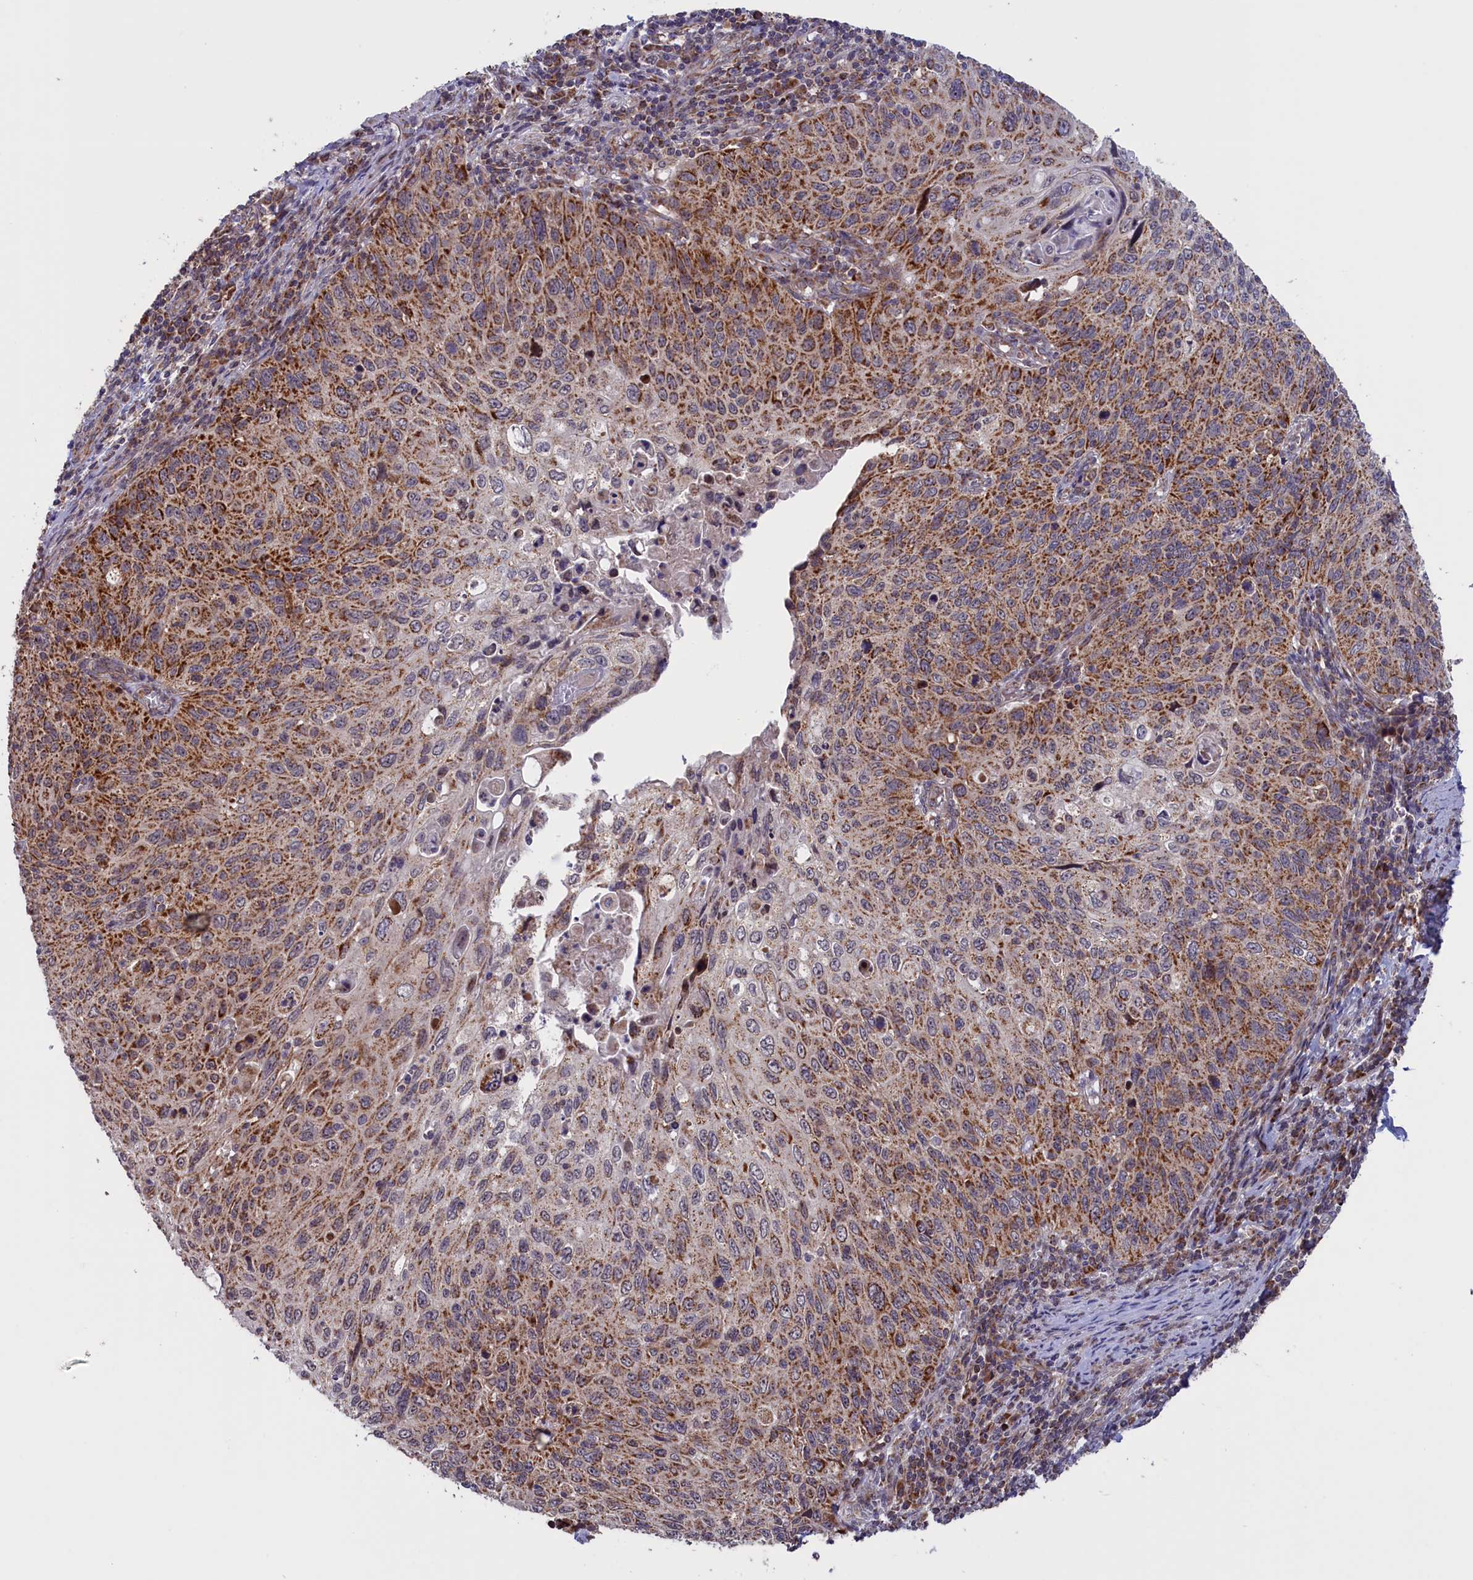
{"staining": {"intensity": "moderate", "quantity": "25%-75%", "location": "cytoplasmic/membranous"}, "tissue": "cervical cancer", "cell_type": "Tumor cells", "image_type": "cancer", "snomed": [{"axis": "morphology", "description": "Squamous cell carcinoma, NOS"}, {"axis": "topography", "description": "Cervix"}], "caption": "A high-resolution histopathology image shows immunohistochemistry (IHC) staining of cervical squamous cell carcinoma, which shows moderate cytoplasmic/membranous expression in about 25%-75% of tumor cells.", "gene": "TIMM44", "patient": {"sex": "female", "age": 70}}